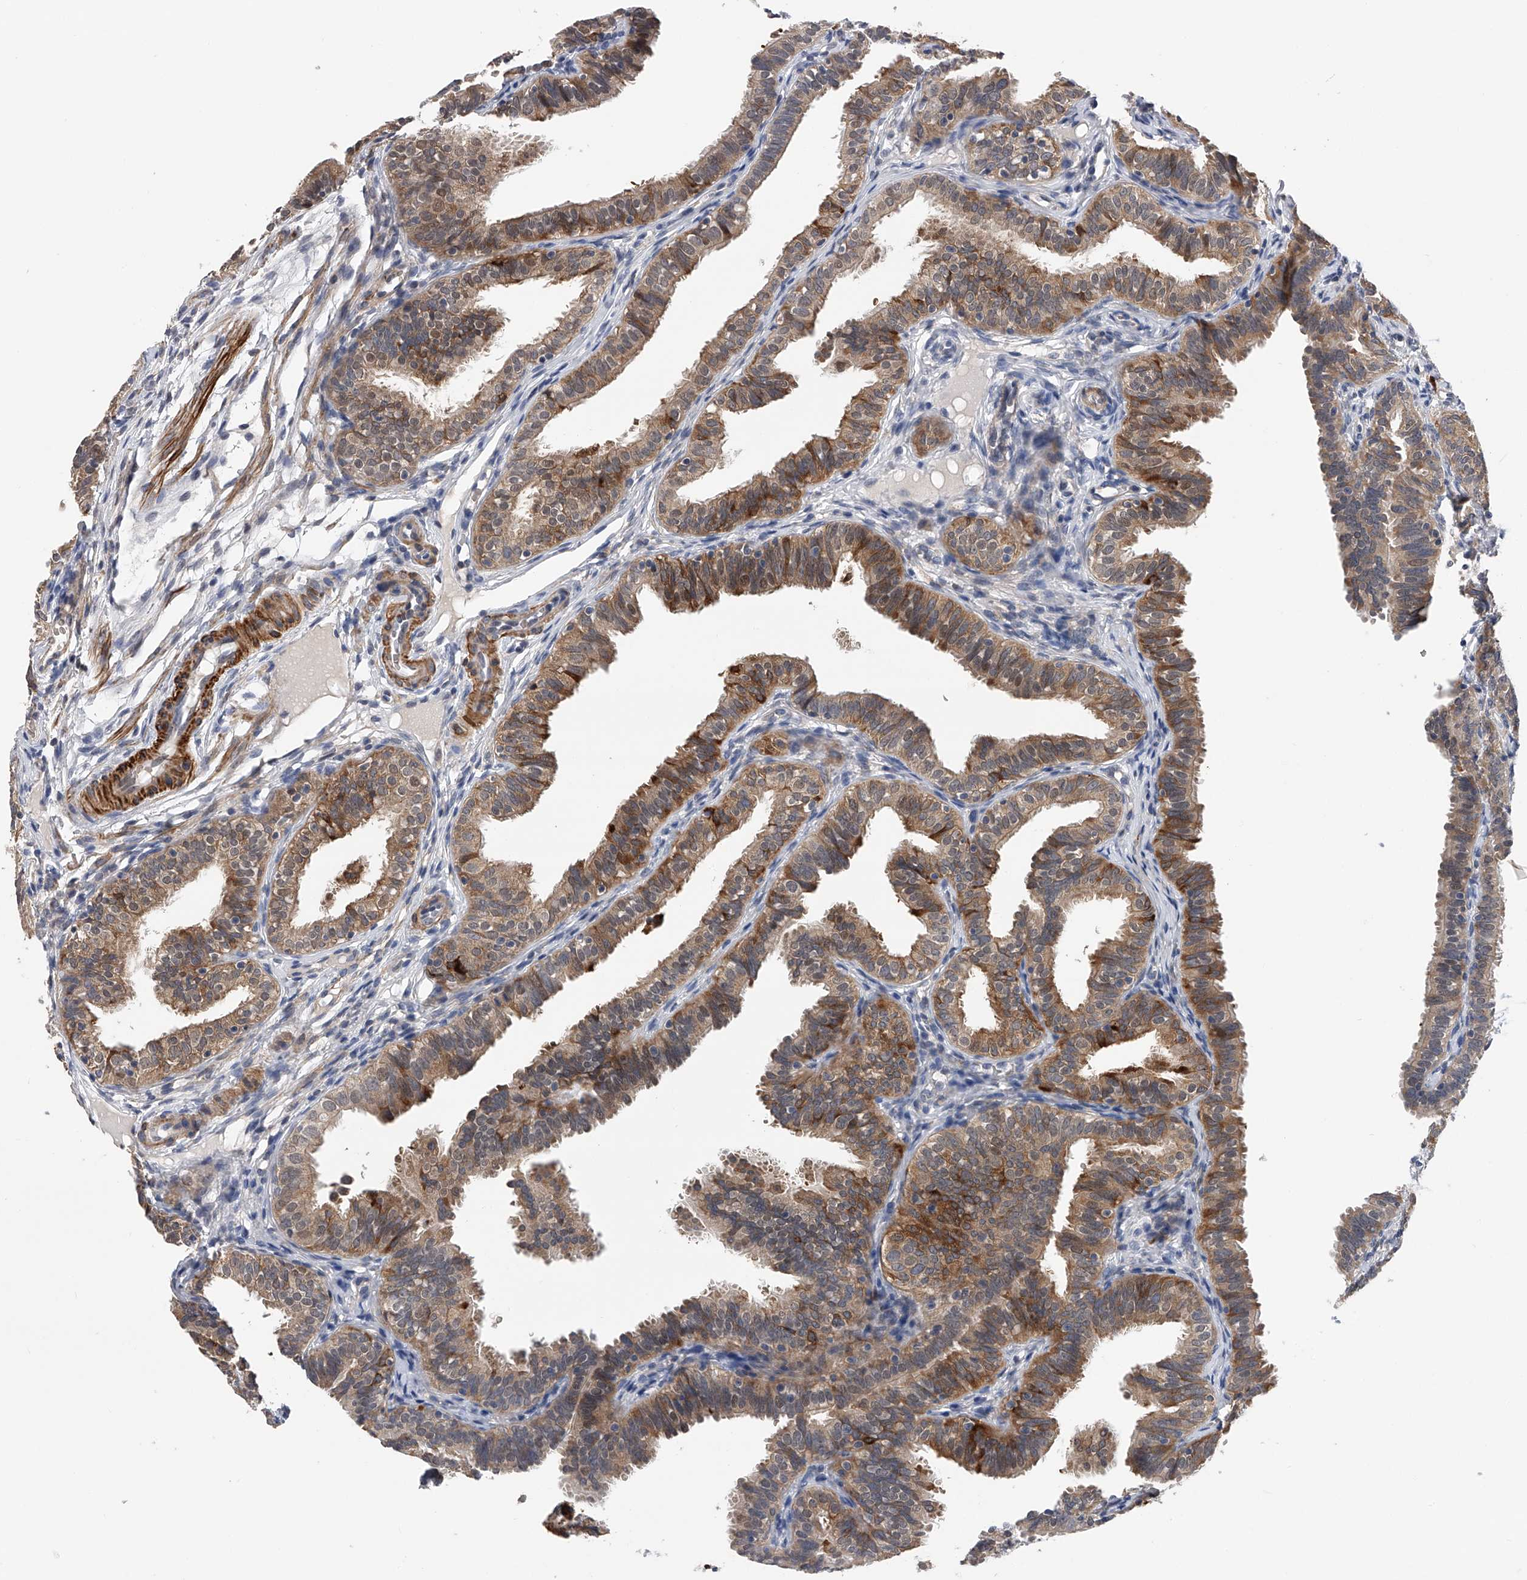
{"staining": {"intensity": "moderate", "quantity": ">75%", "location": "cytoplasmic/membranous"}, "tissue": "fallopian tube", "cell_type": "Glandular cells", "image_type": "normal", "snomed": [{"axis": "morphology", "description": "Normal tissue, NOS"}, {"axis": "topography", "description": "Fallopian tube"}], "caption": "The image reveals a brown stain indicating the presence of a protein in the cytoplasmic/membranous of glandular cells in fallopian tube.", "gene": "SPOCK1", "patient": {"sex": "female", "age": 35}}